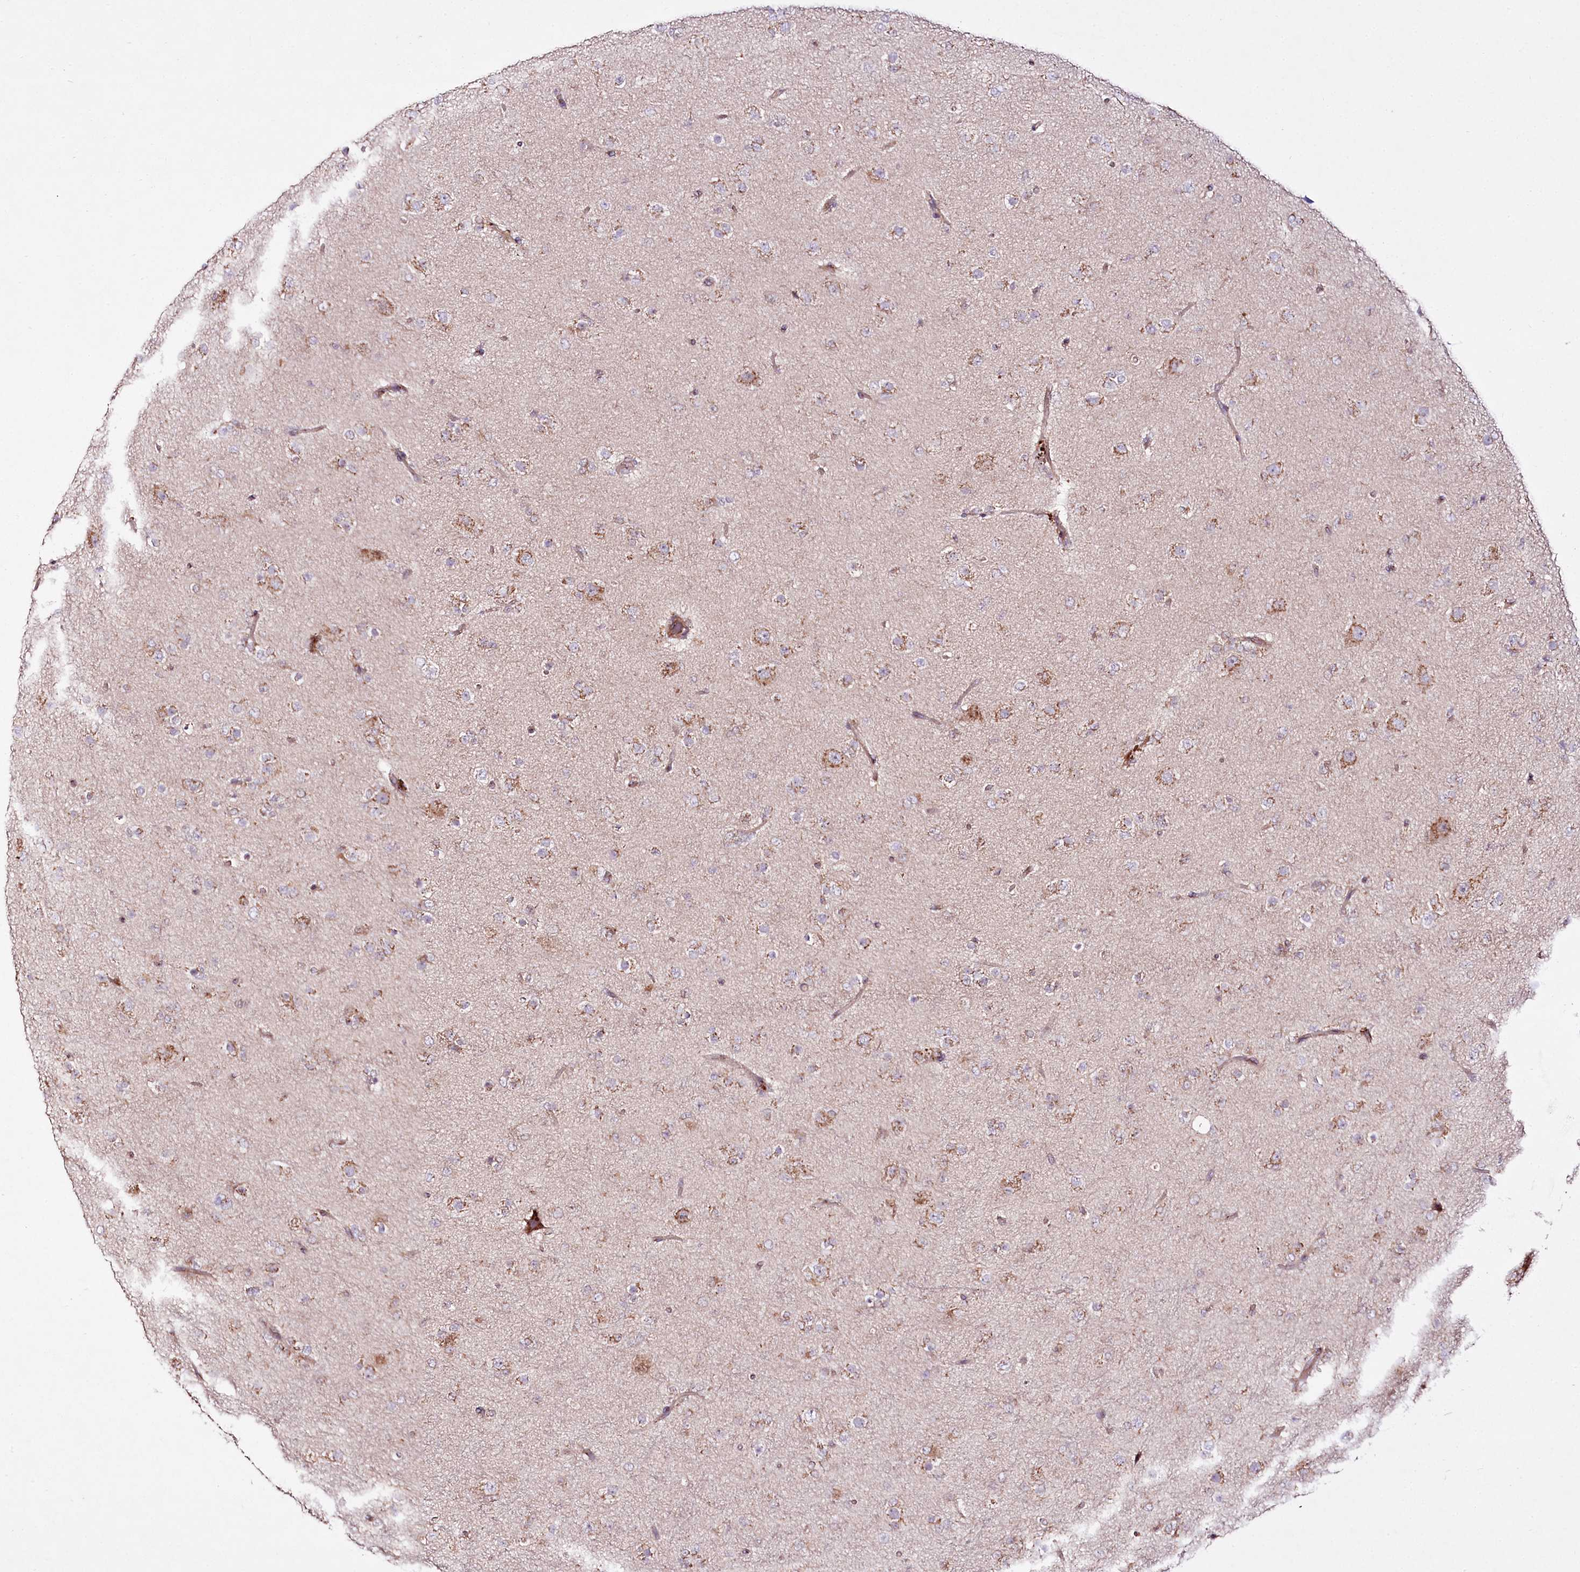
{"staining": {"intensity": "moderate", "quantity": "<25%", "location": "cytoplasmic/membranous"}, "tissue": "glioma", "cell_type": "Tumor cells", "image_type": "cancer", "snomed": [{"axis": "morphology", "description": "Glioma, malignant, Low grade"}, {"axis": "topography", "description": "Brain"}], "caption": "Glioma tissue shows moderate cytoplasmic/membranous positivity in about <25% of tumor cells, visualized by immunohistochemistry. Immunohistochemistry (ihc) stains the protein in brown and the nuclei are stained blue.", "gene": "REXO2", "patient": {"sex": "male", "age": 65}}